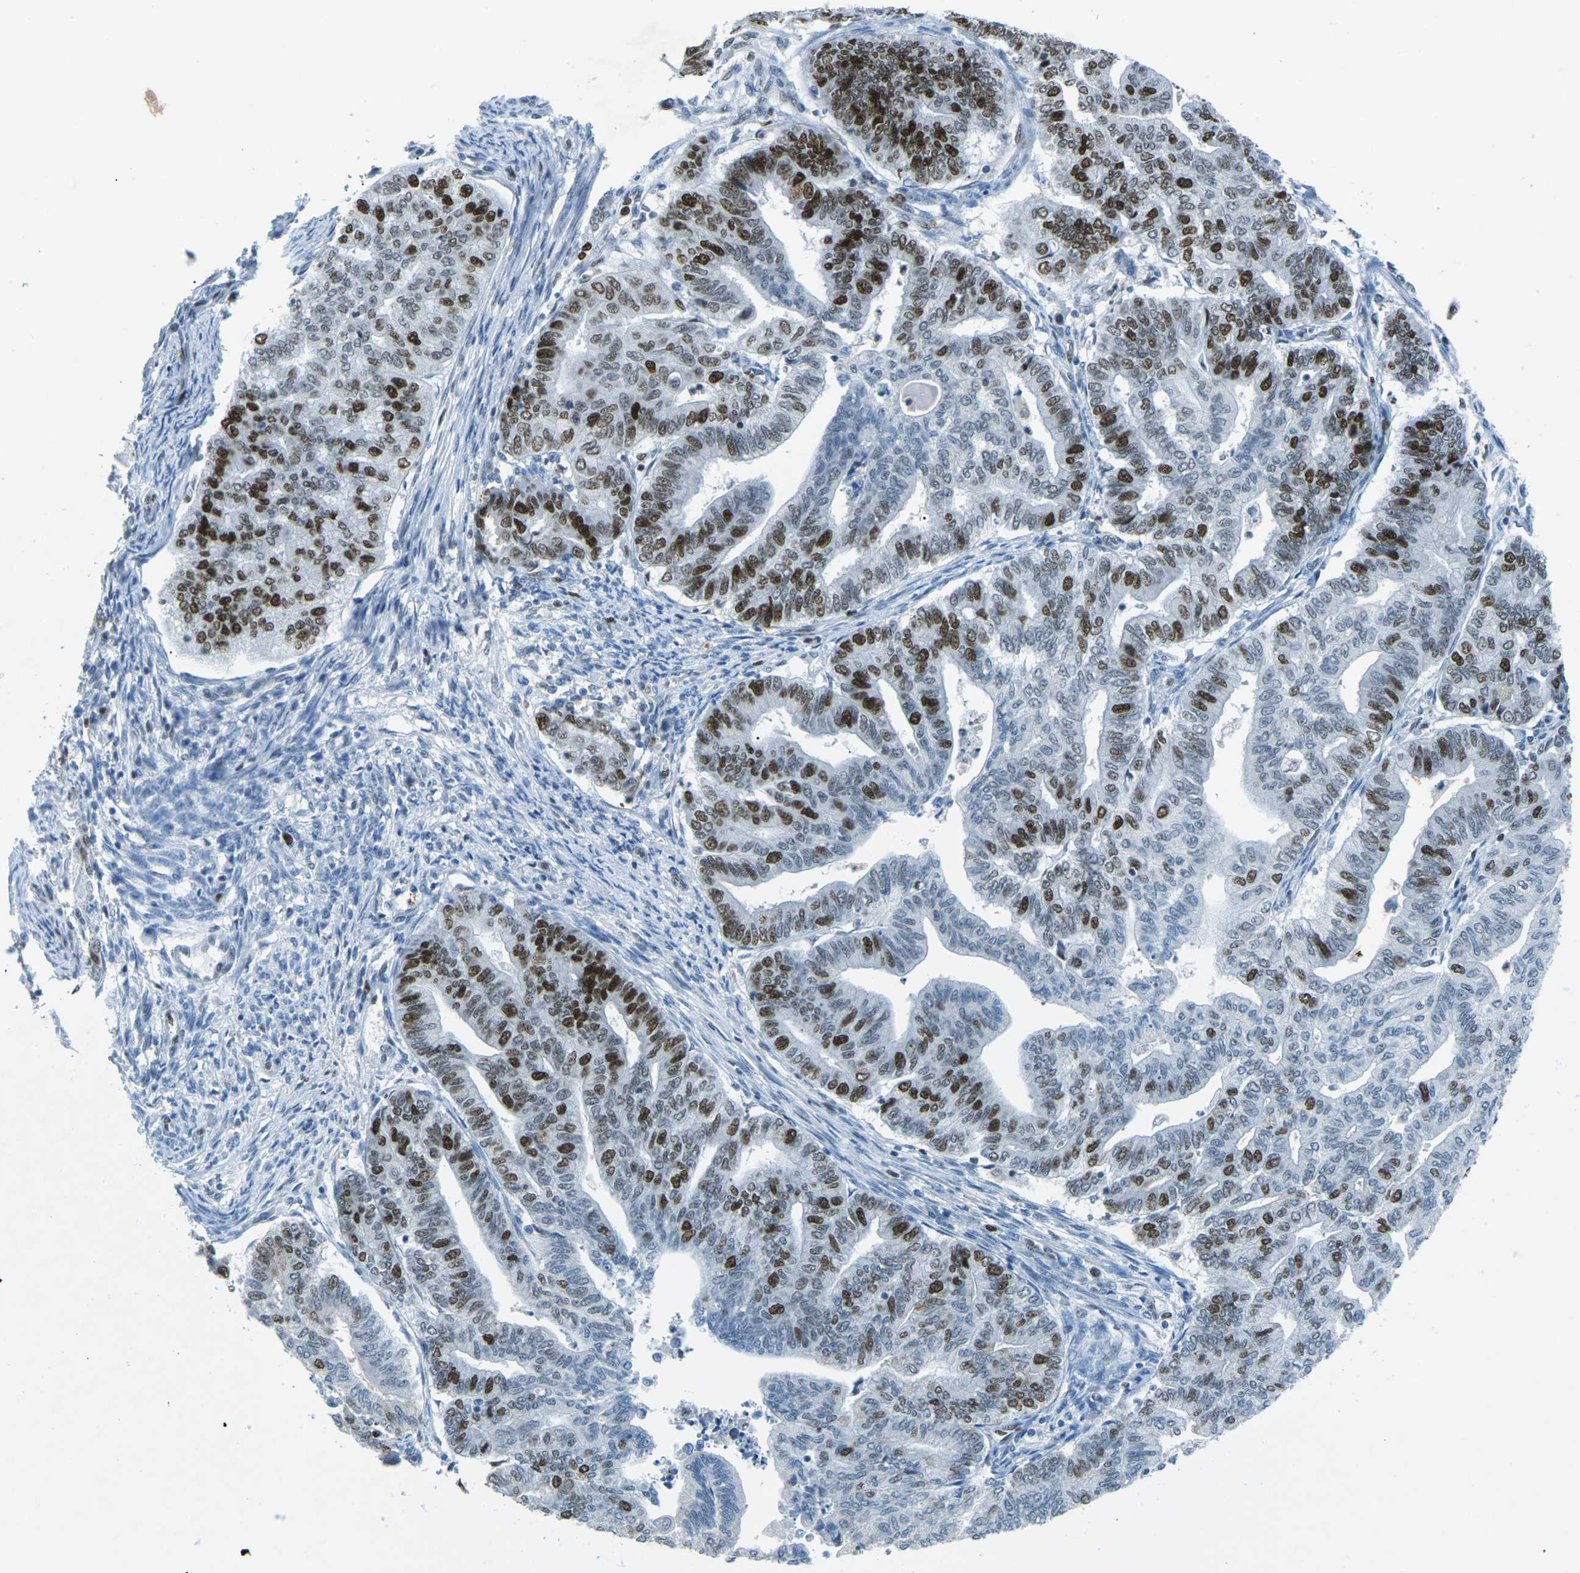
{"staining": {"intensity": "strong", "quantity": ">75%", "location": "nuclear"}, "tissue": "endometrial cancer", "cell_type": "Tumor cells", "image_type": "cancer", "snomed": [{"axis": "morphology", "description": "Adenocarcinoma, NOS"}, {"axis": "topography", "description": "Endometrium"}], "caption": "Protein staining of endometrial adenocarcinoma tissue exhibits strong nuclear staining in about >75% of tumor cells.", "gene": "RB1", "patient": {"sex": "female", "age": 79}}